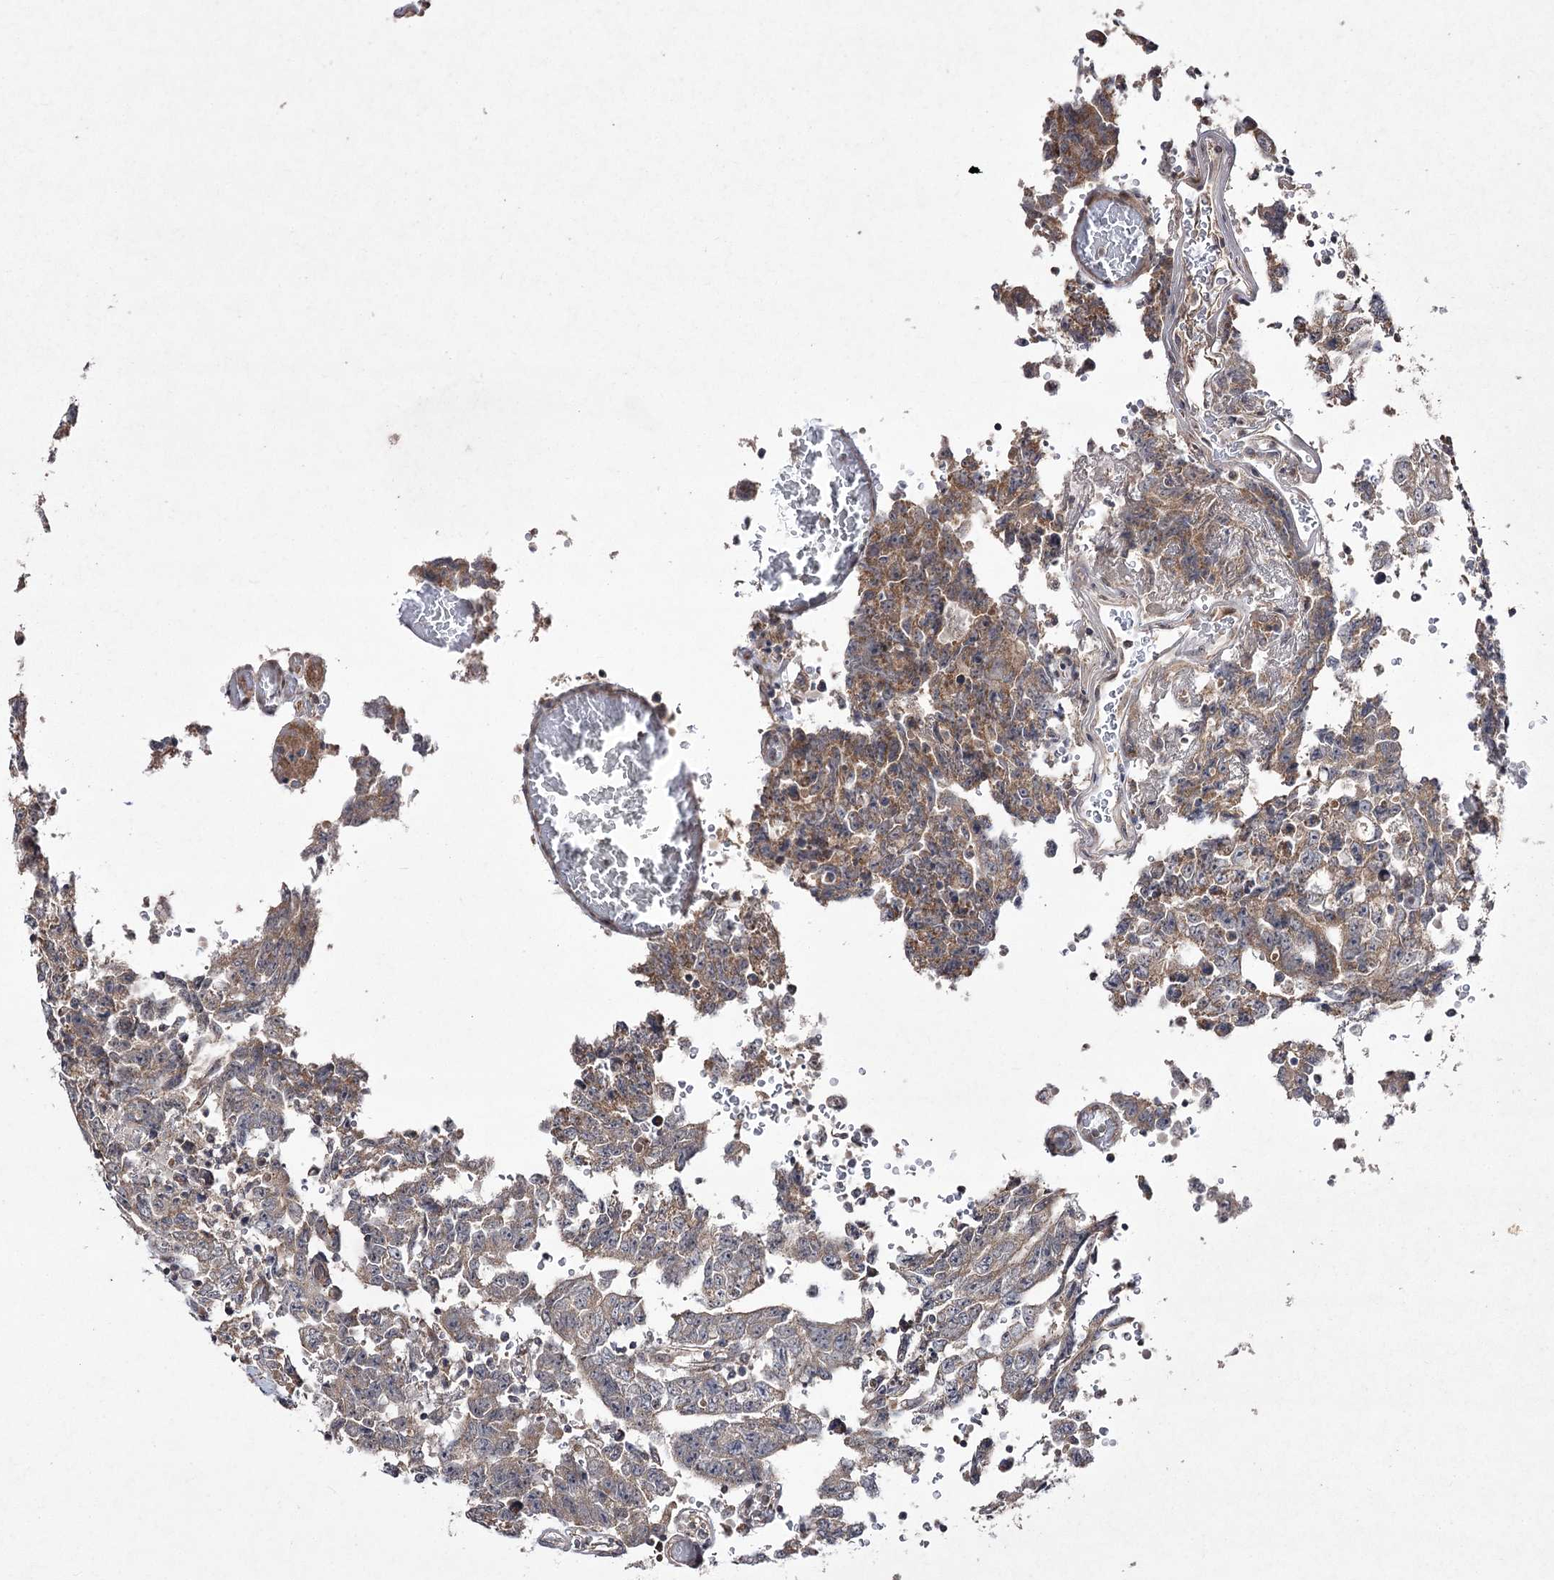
{"staining": {"intensity": "moderate", "quantity": "25%-75%", "location": "cytoplasmic/membranous"}, "tissue": "testis cancer", "cell_type": "Tumor cells", "image_type": "cancer", "snomed": [{"axis": "morphology", "description": "Carcinoma, Embryonal, NOS"}, {"axis": "topography", "description": "Testis"}], "caption": "A micrograph showing moderate cytoplasmic/membranous staining in about 25%-75% of tumor cells in testis embryonal carcinoma, as visualized by brown immunohistochemical staining.", "gene": "FANCL", "patient": {"sex": "male", "age": 26}}